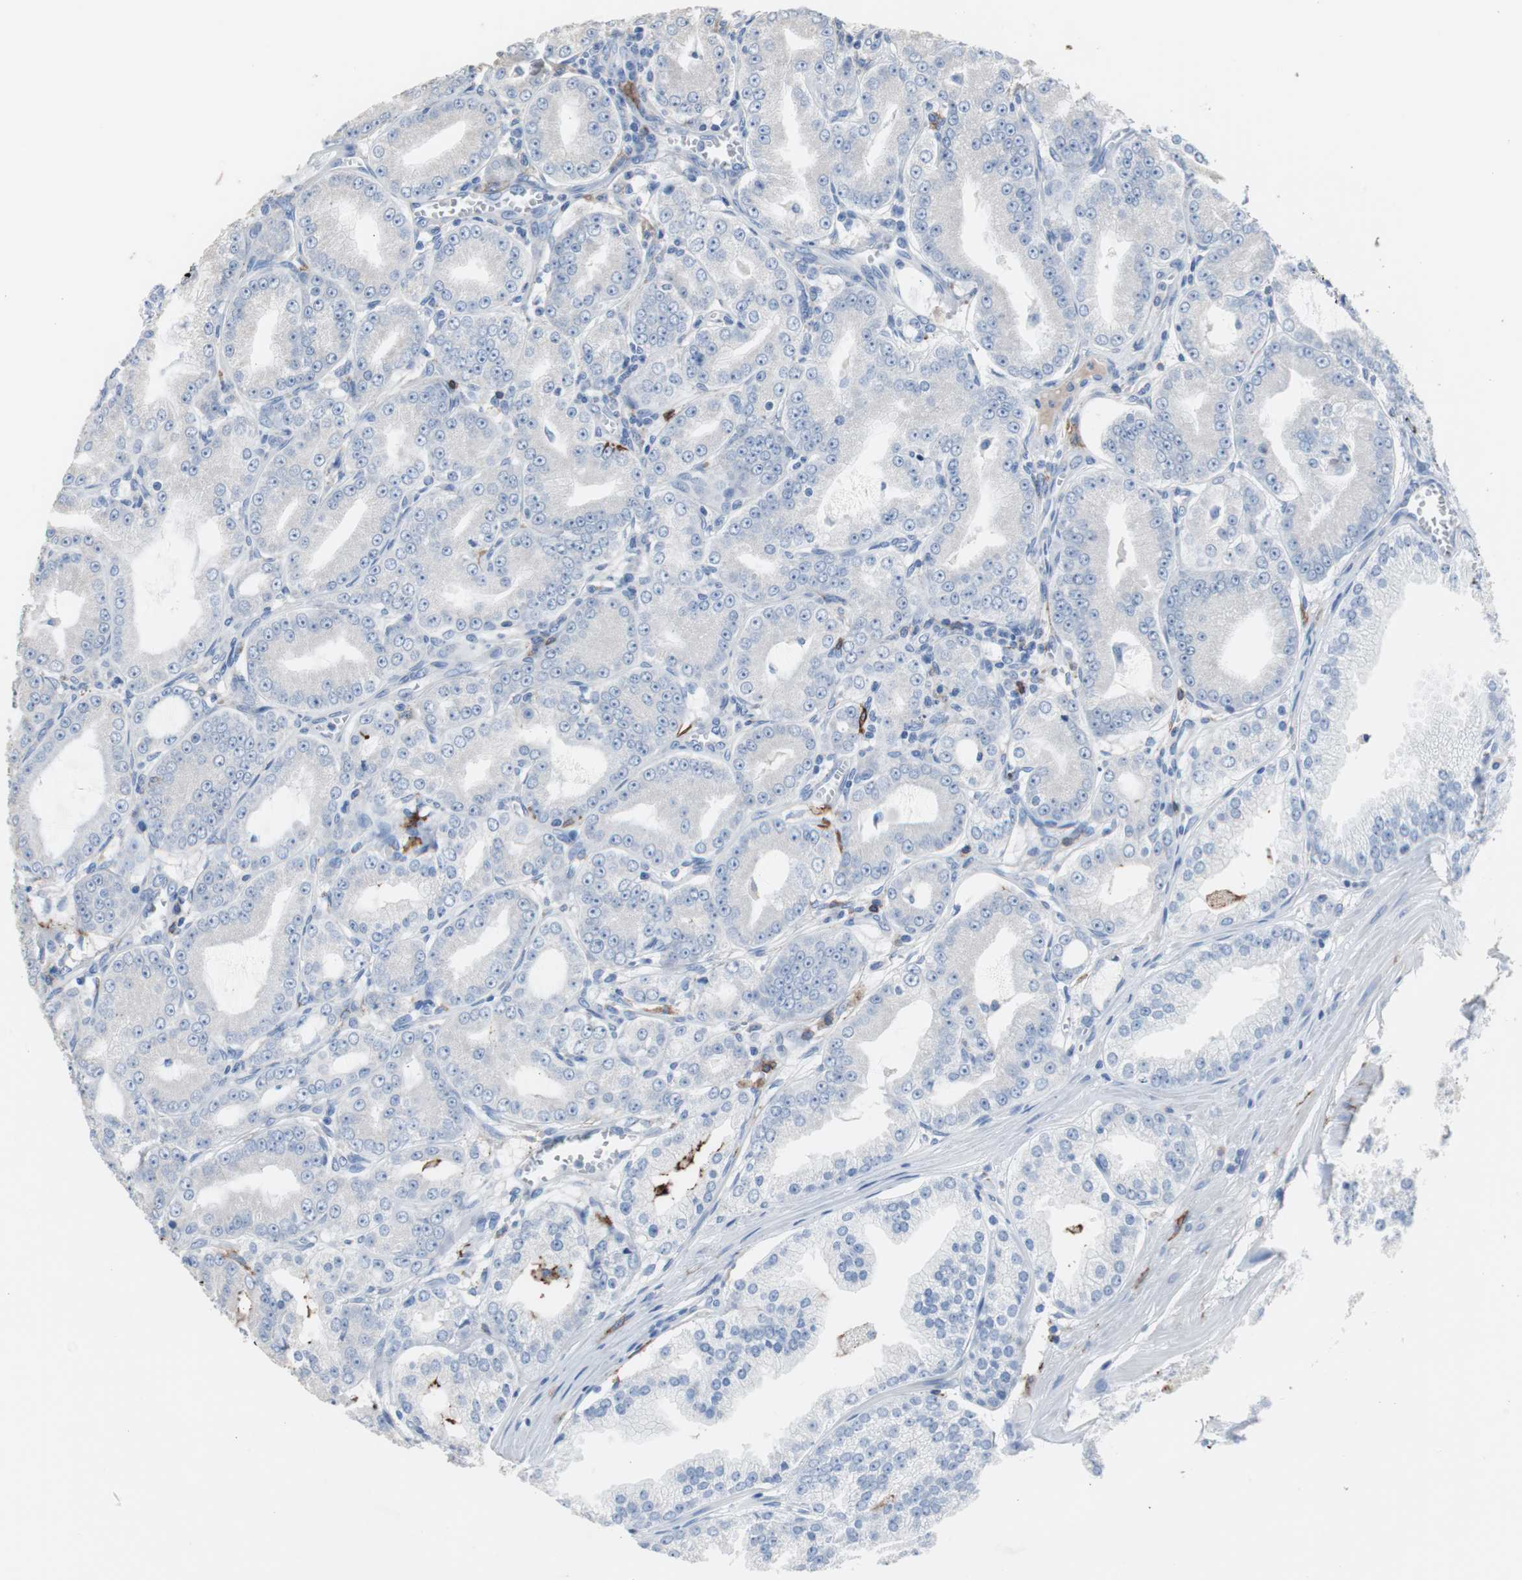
{"staining": {"intensity": "negative", "quantity": "none", "location": "none"}, "tissue": "prostate cancer", "cell_type": "Tumor cells", "image_type": "cancer", "snomed": [{"axis": "morphology", "description": "Adenocarcinoma, High grade"}, {"axis": "topography", "description": "Prostate"}], "caption": "Tumor cells are negative for brown protein staining in prostate high-grade adenocarcinoma.", "gene": "FCGR2B", "patient": {"sex": "male", "age": 61}}